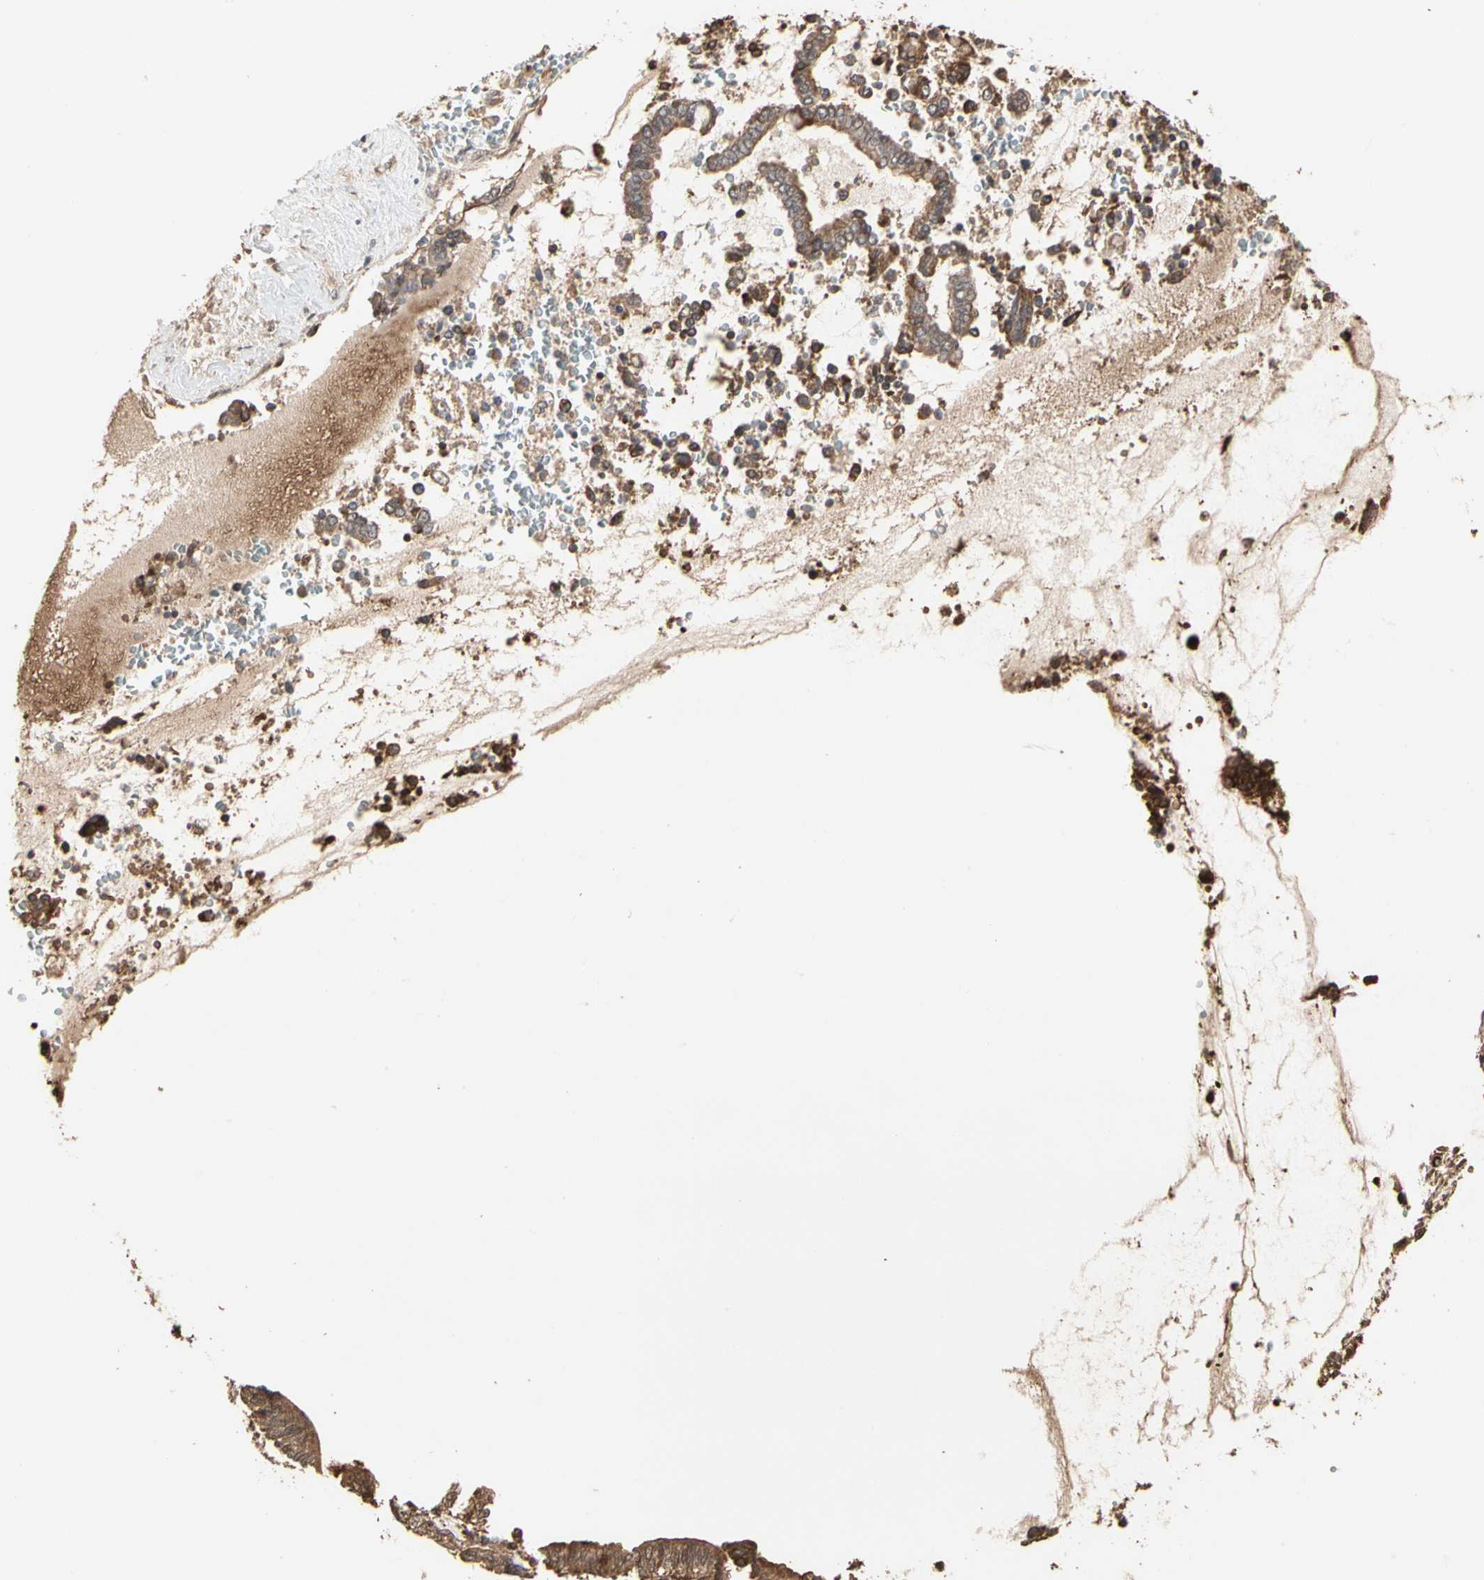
{"staining": {"intensity": "moderate", "quantity": ">75%", "location": "cytoplasmic/membranous"}, "tissue": "cervical cancer", "cell_type": "Tumor cells", "image_type": "cancer", "snomed": [{"axis": "morphology", "description": "Adenocarcinoma, NOS"}, {"axis": "topography", "description": "Cervix"}], "caption": "Cervical adenocarcinoma stained for a protein (brown) shows moderate cytoplasmic/membranous positive staining in approximately >75% of tumor cells.", "gene": "TAOK1", "patient": {"sex": "female", "age": 44}}